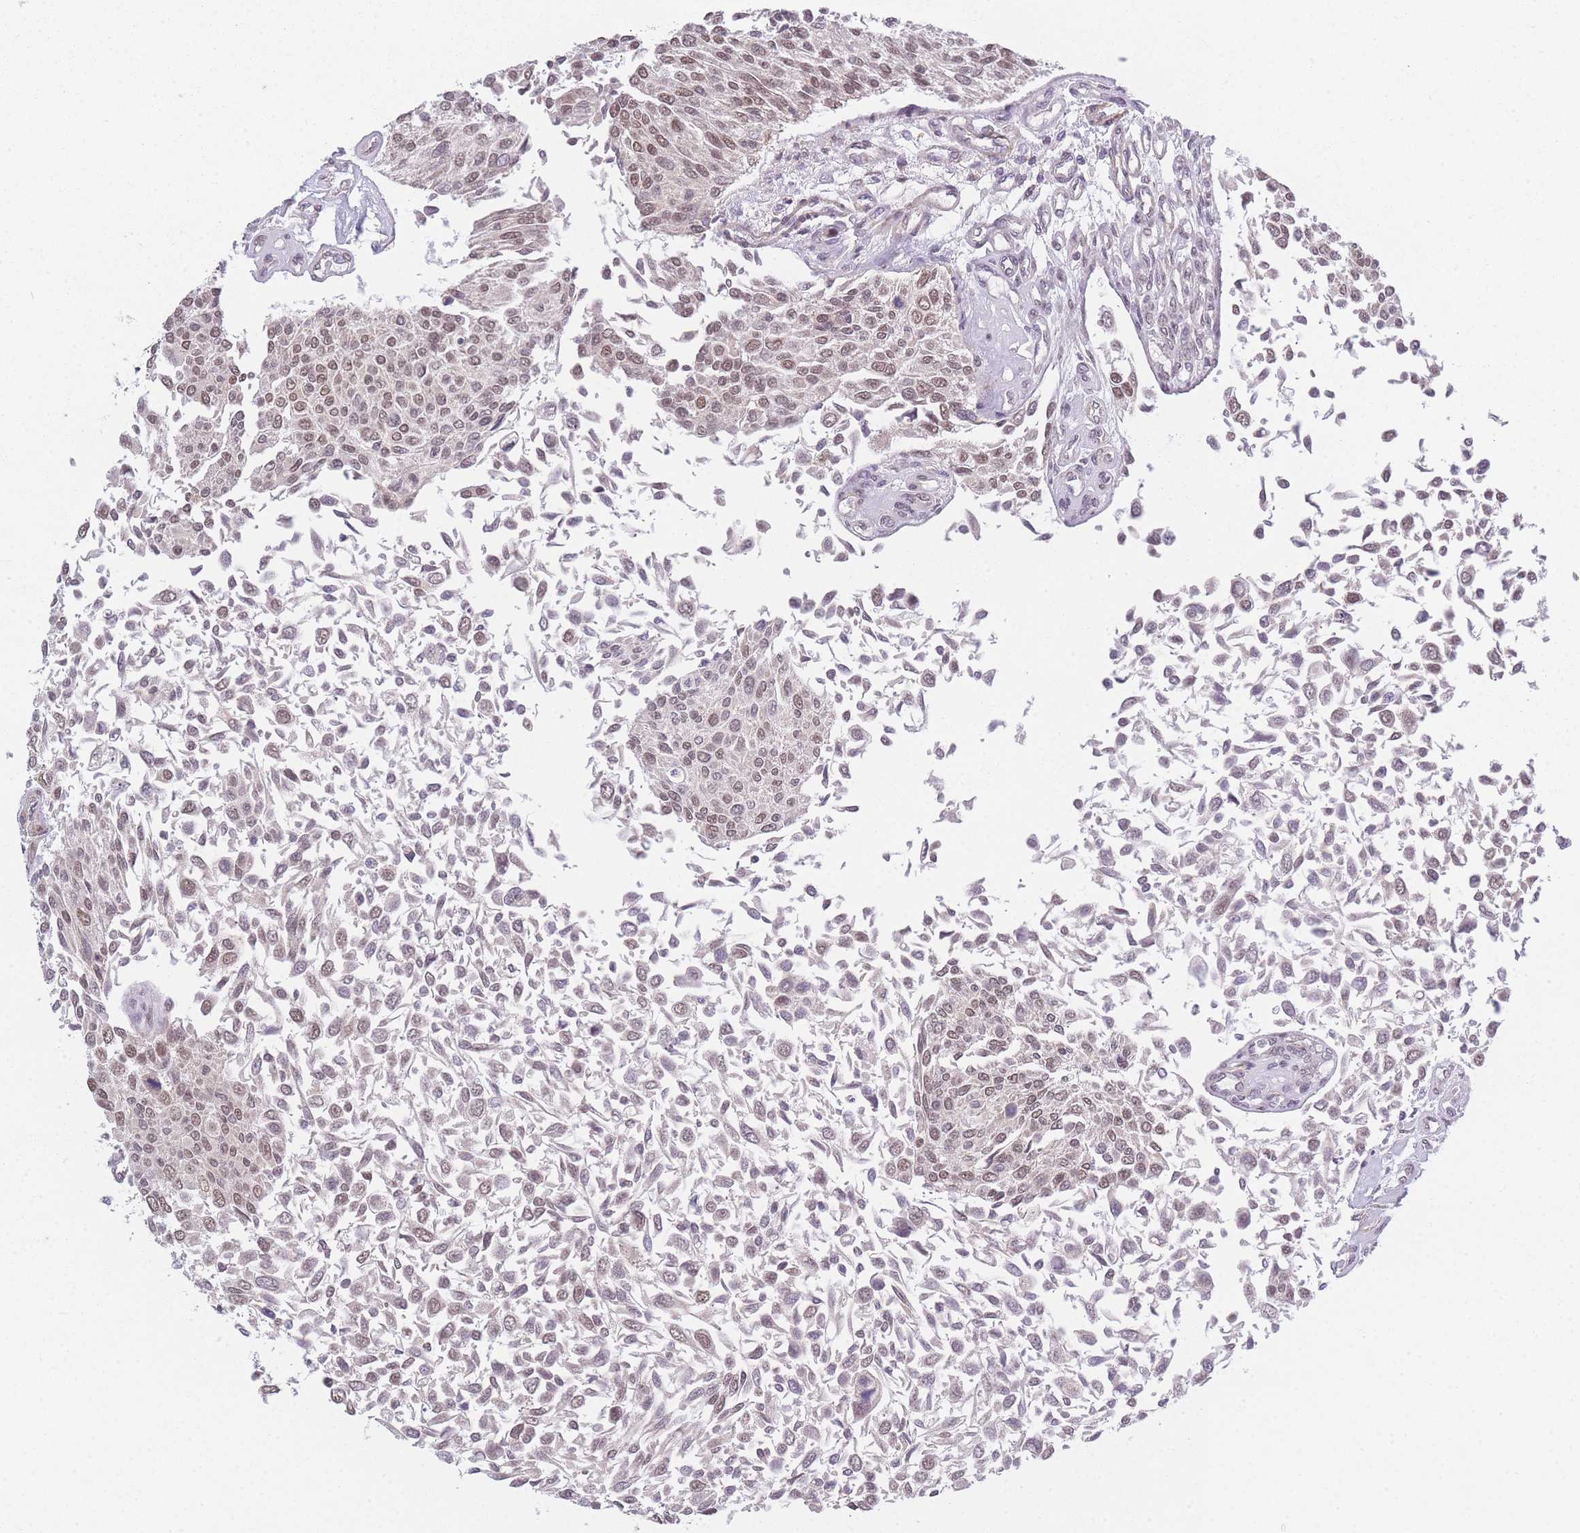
{"staining": {"intensity": "moderate", "quantity": "25%-75%", "location": "nuclear"}, "tissue": "urothelial cancer", "cell_type": "Tumor cells", "image_type": "cancer", "snomed": [{"axis": "morphology", "description": "Urothelial carcinoma, NOS"}, {"axis": "topography", "description": "Urinary bladder"}], "caption": "High-magnification brightfield microscopy of urothelial cancer stained with DAB (3,3'-diaminobenzidine) (brown) and counterstained with hematoxylin (blue). tumor cells exhibit moderate nuclear positivity is identified in about25%-75% of cells.", "gene": "SIN3B", "patient": {"sex": "male", "age": 55}}